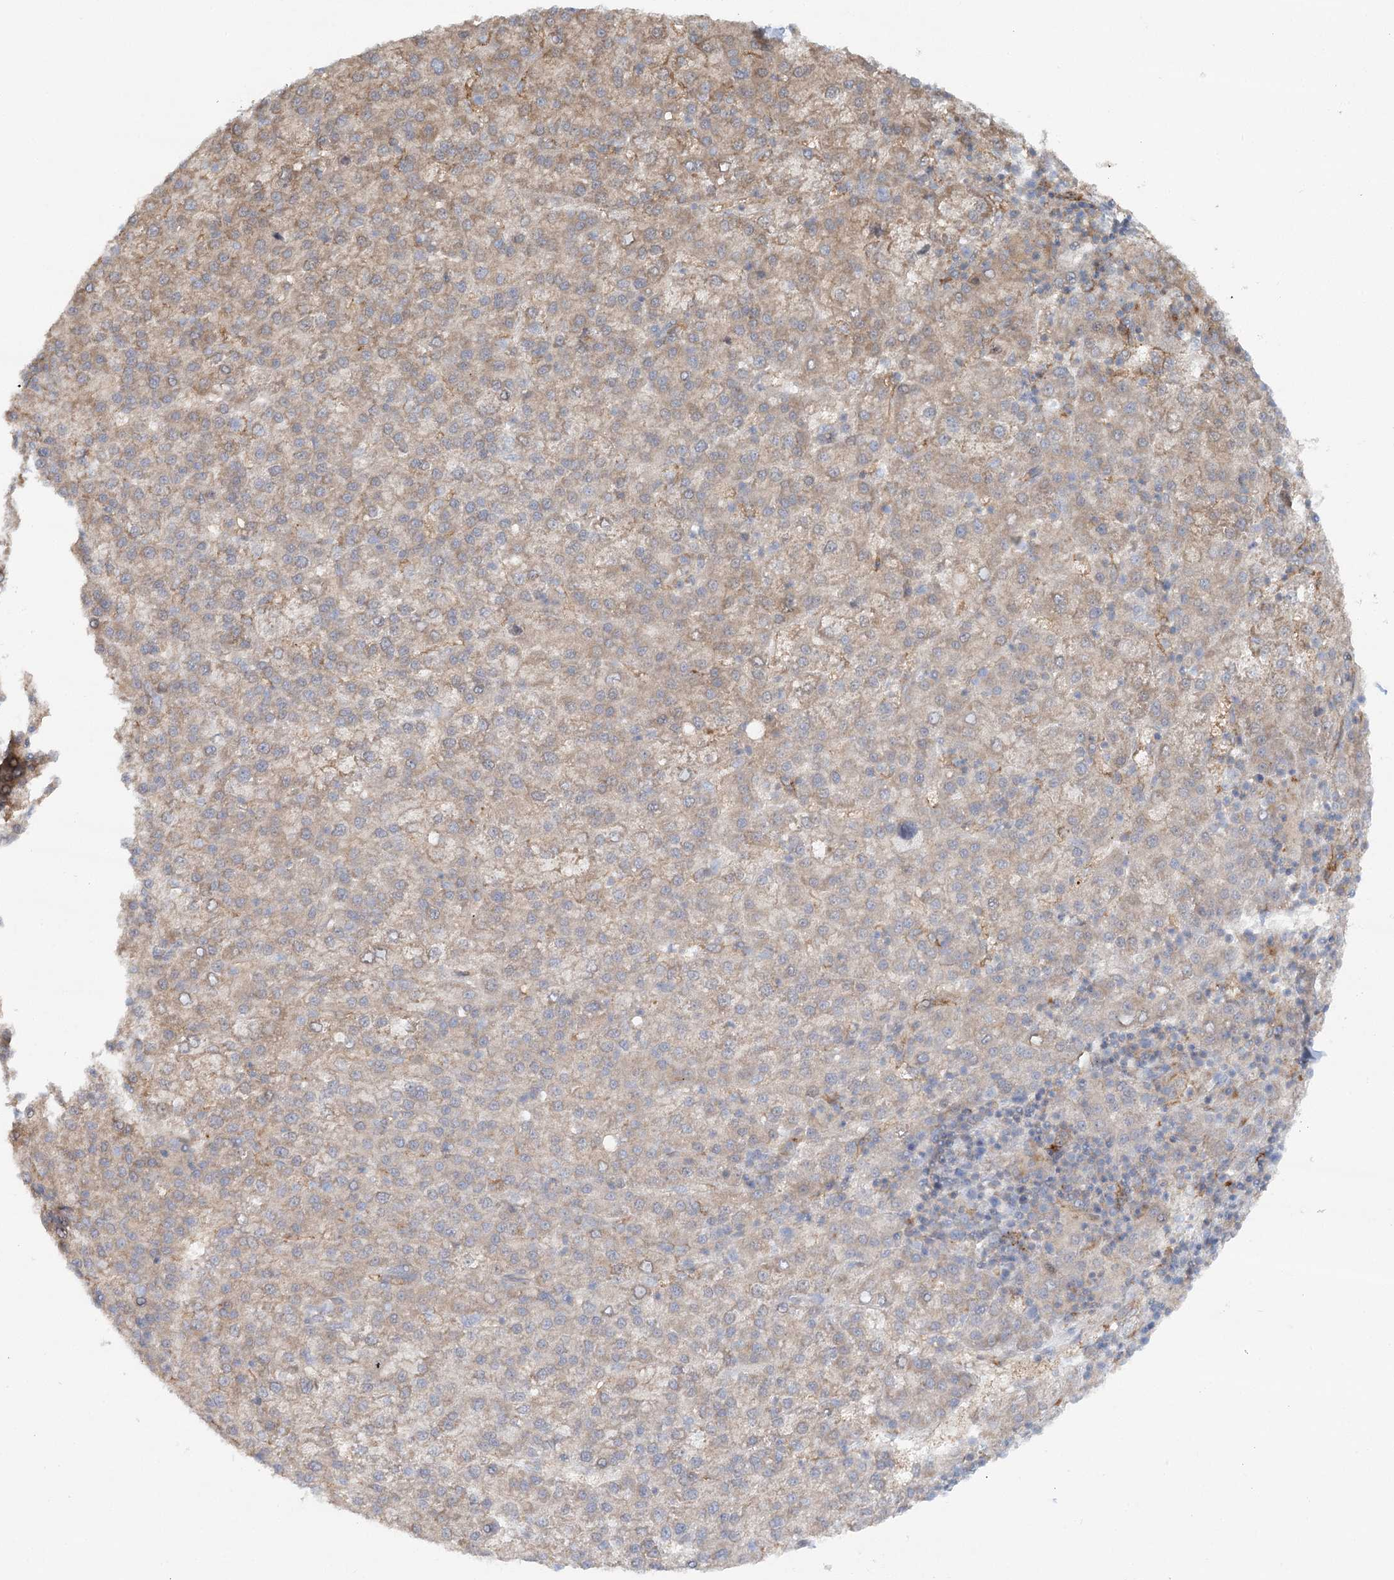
{"staining": {"intensity": "weak", "quantity": "25%-75%", "location": "cytoplasmic/membranous"}, "tissue": "liver cancer", "cell_type": "Tumor cells", "image_type": "cancer", "snomed": [{"axis": "morphology", "description": "Carcinoma, Hepatocellular, NOS"}, {"axis": "topography", "description": "Liver"}], "caption": "This micrograph reveals IHC staining of hepatocellular carcinoma (liver), with low weak cytoplasmic/membranous staining in about 25%-75% of tumor cells.", "gene": "GBE1", "patient": {"sex": "female", "age": 58}}